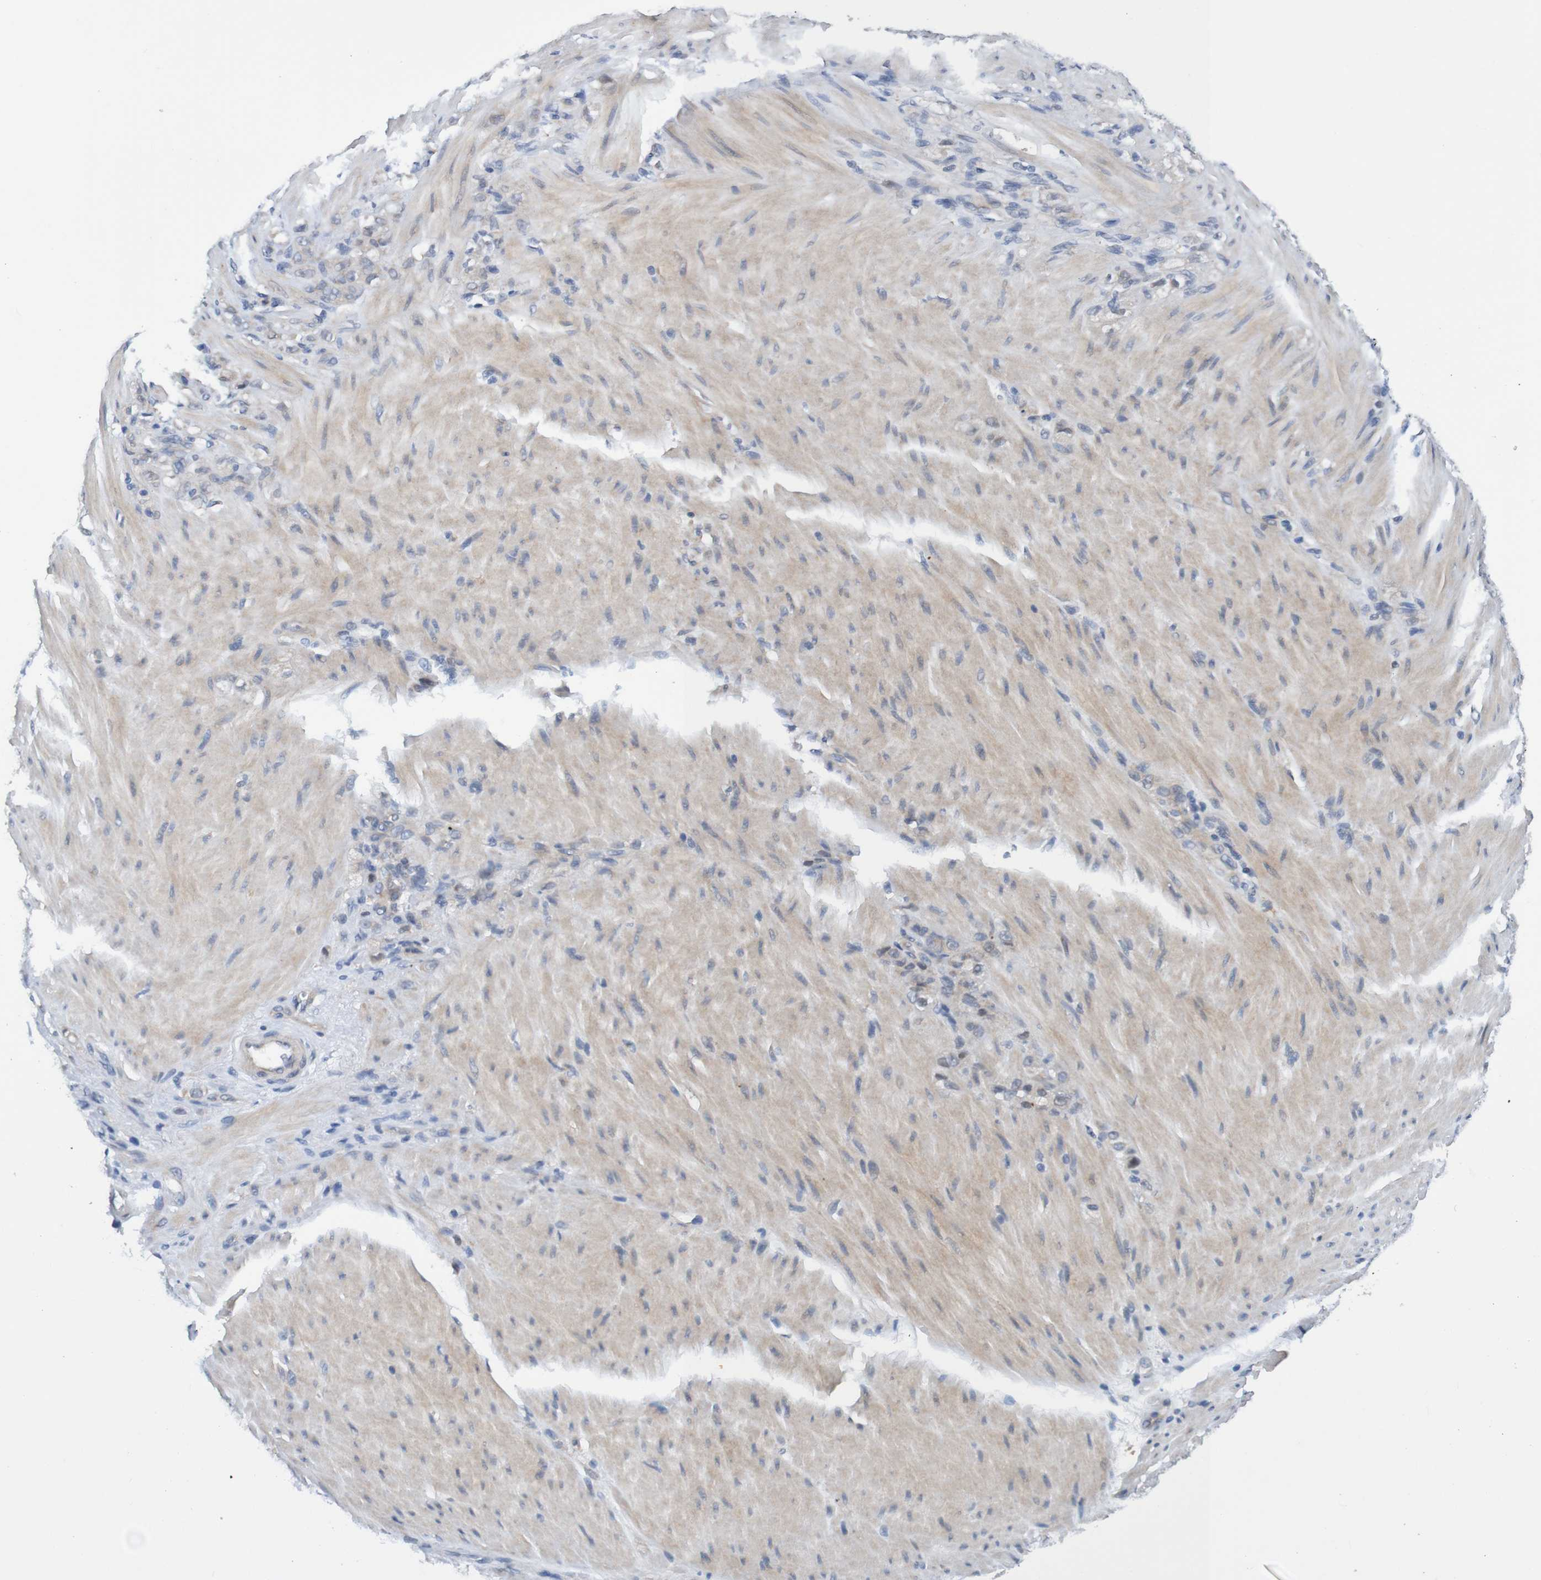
{"staining": {"intensity": "negative", "quantity": "none", "location": "none"}, "tissue": "stomach cancer", "cell_type": "Tumor cells", "image_type": "cancer", "snomed": [{"axis": "morphology", "description": "Adenocarcinoma, NOS"}, {"axis": "topography", "description": "Stomach"}], "caption": "An immunohistochemistry micrograph of adenocarcinoma (stomach) is shown. There is no staining in tumor cells of adenocarcinoma (stomach). (DAB (3,3'-diaminobenzidine) immunohistochemistry, high magnification).", "gene": "FIBP", "patient": {"sex": "male", "age": 82}}